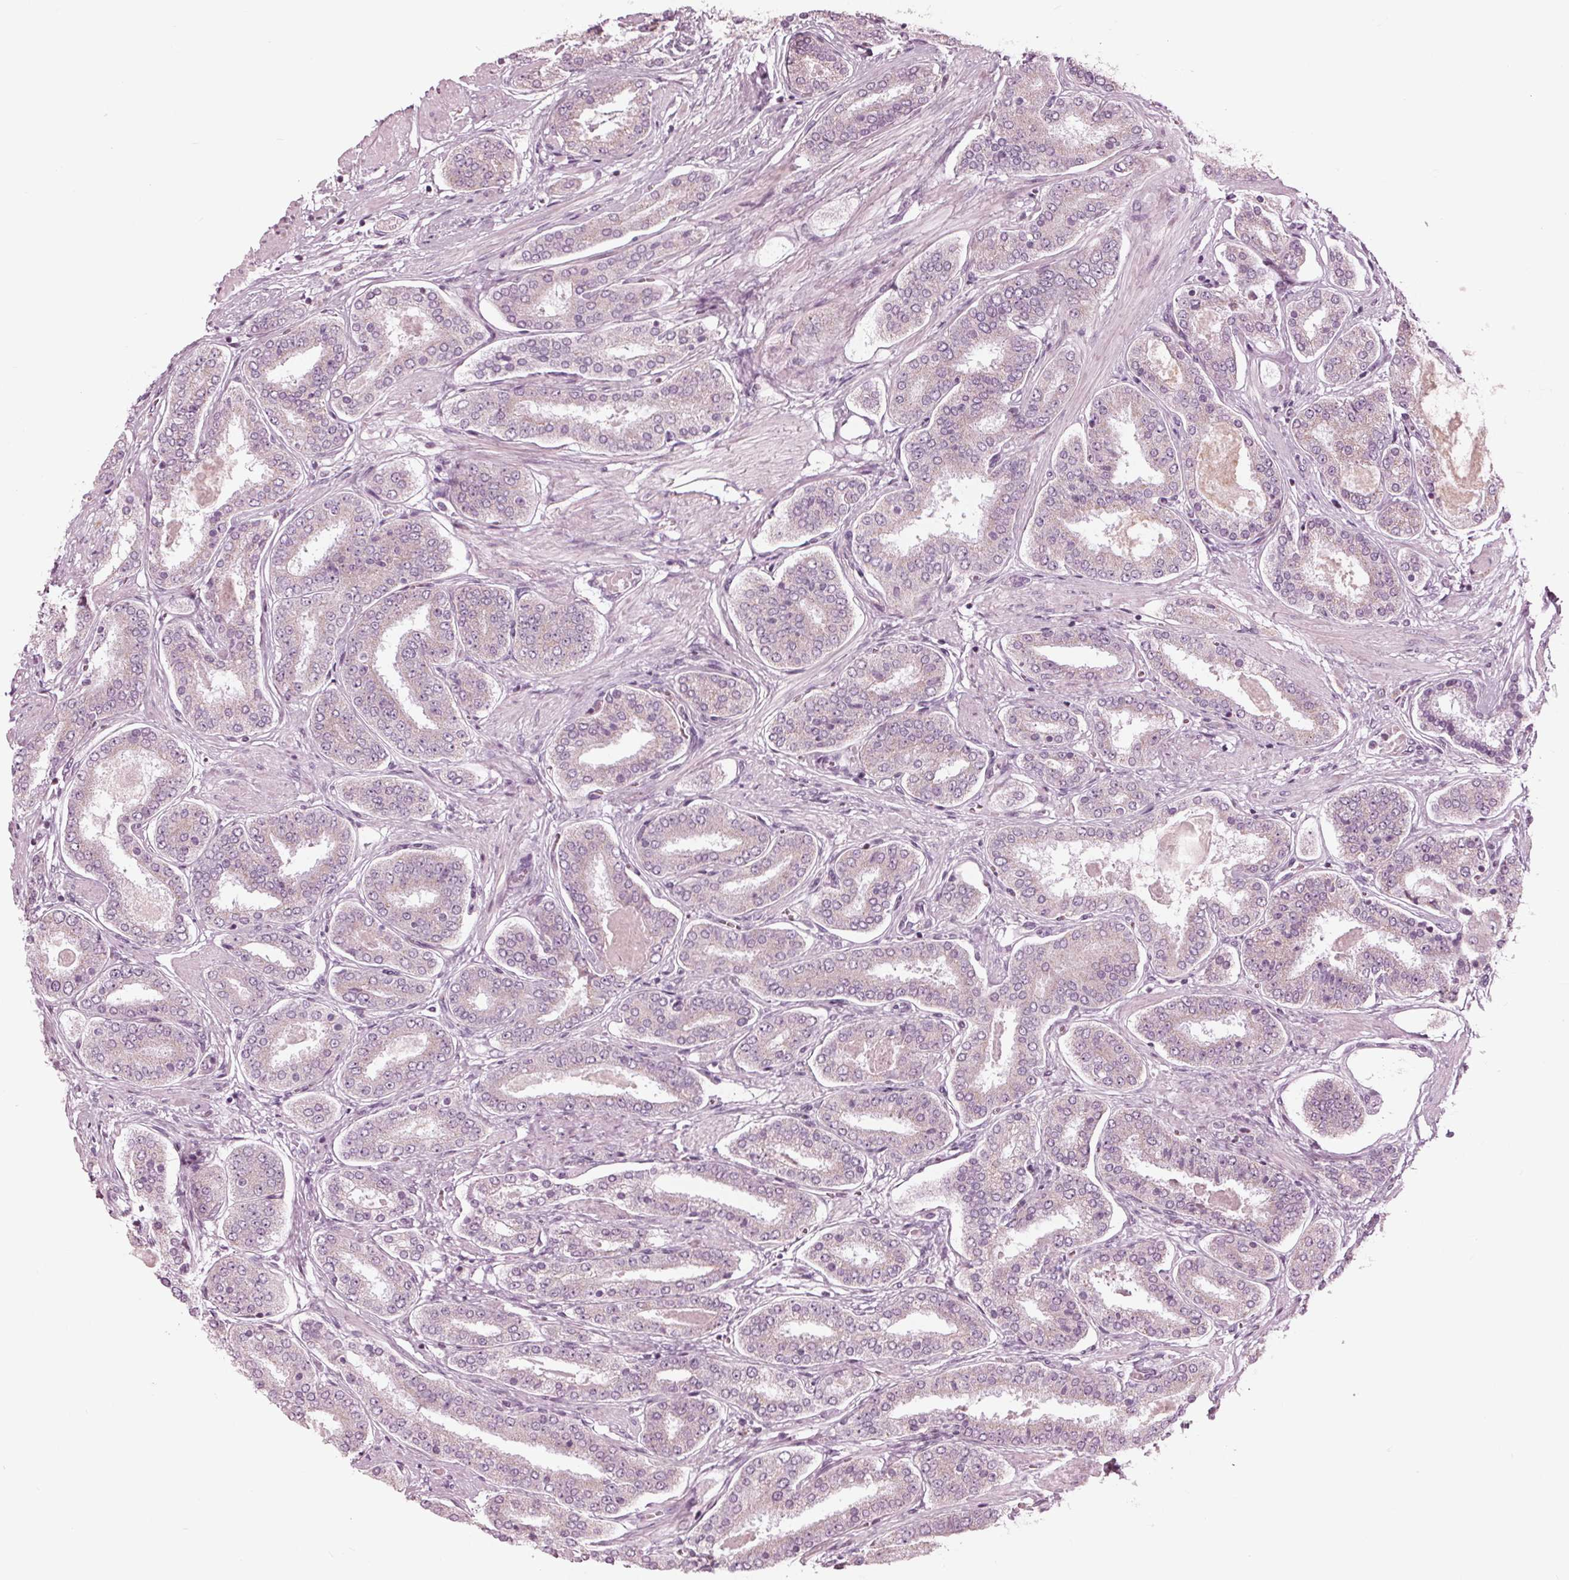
{"staining": {"intensity": "weak", "quantity": "<25%", "location": "cytoplasmic/membranous"}, "tissue": "prostate cancer", "cell_type": "Tumor cells", "image_type": "cancer", "snomed": [{"axis": "morphology", "description": "Adenocarcinoma, High grade"}, {"axis": "topography", "description": "Prostate"}], "caption": "Tumor cells show no significant protein staining in prostate cancer.", "gene": "CLN6", "patient": {"sex": "male", "age": 63}}